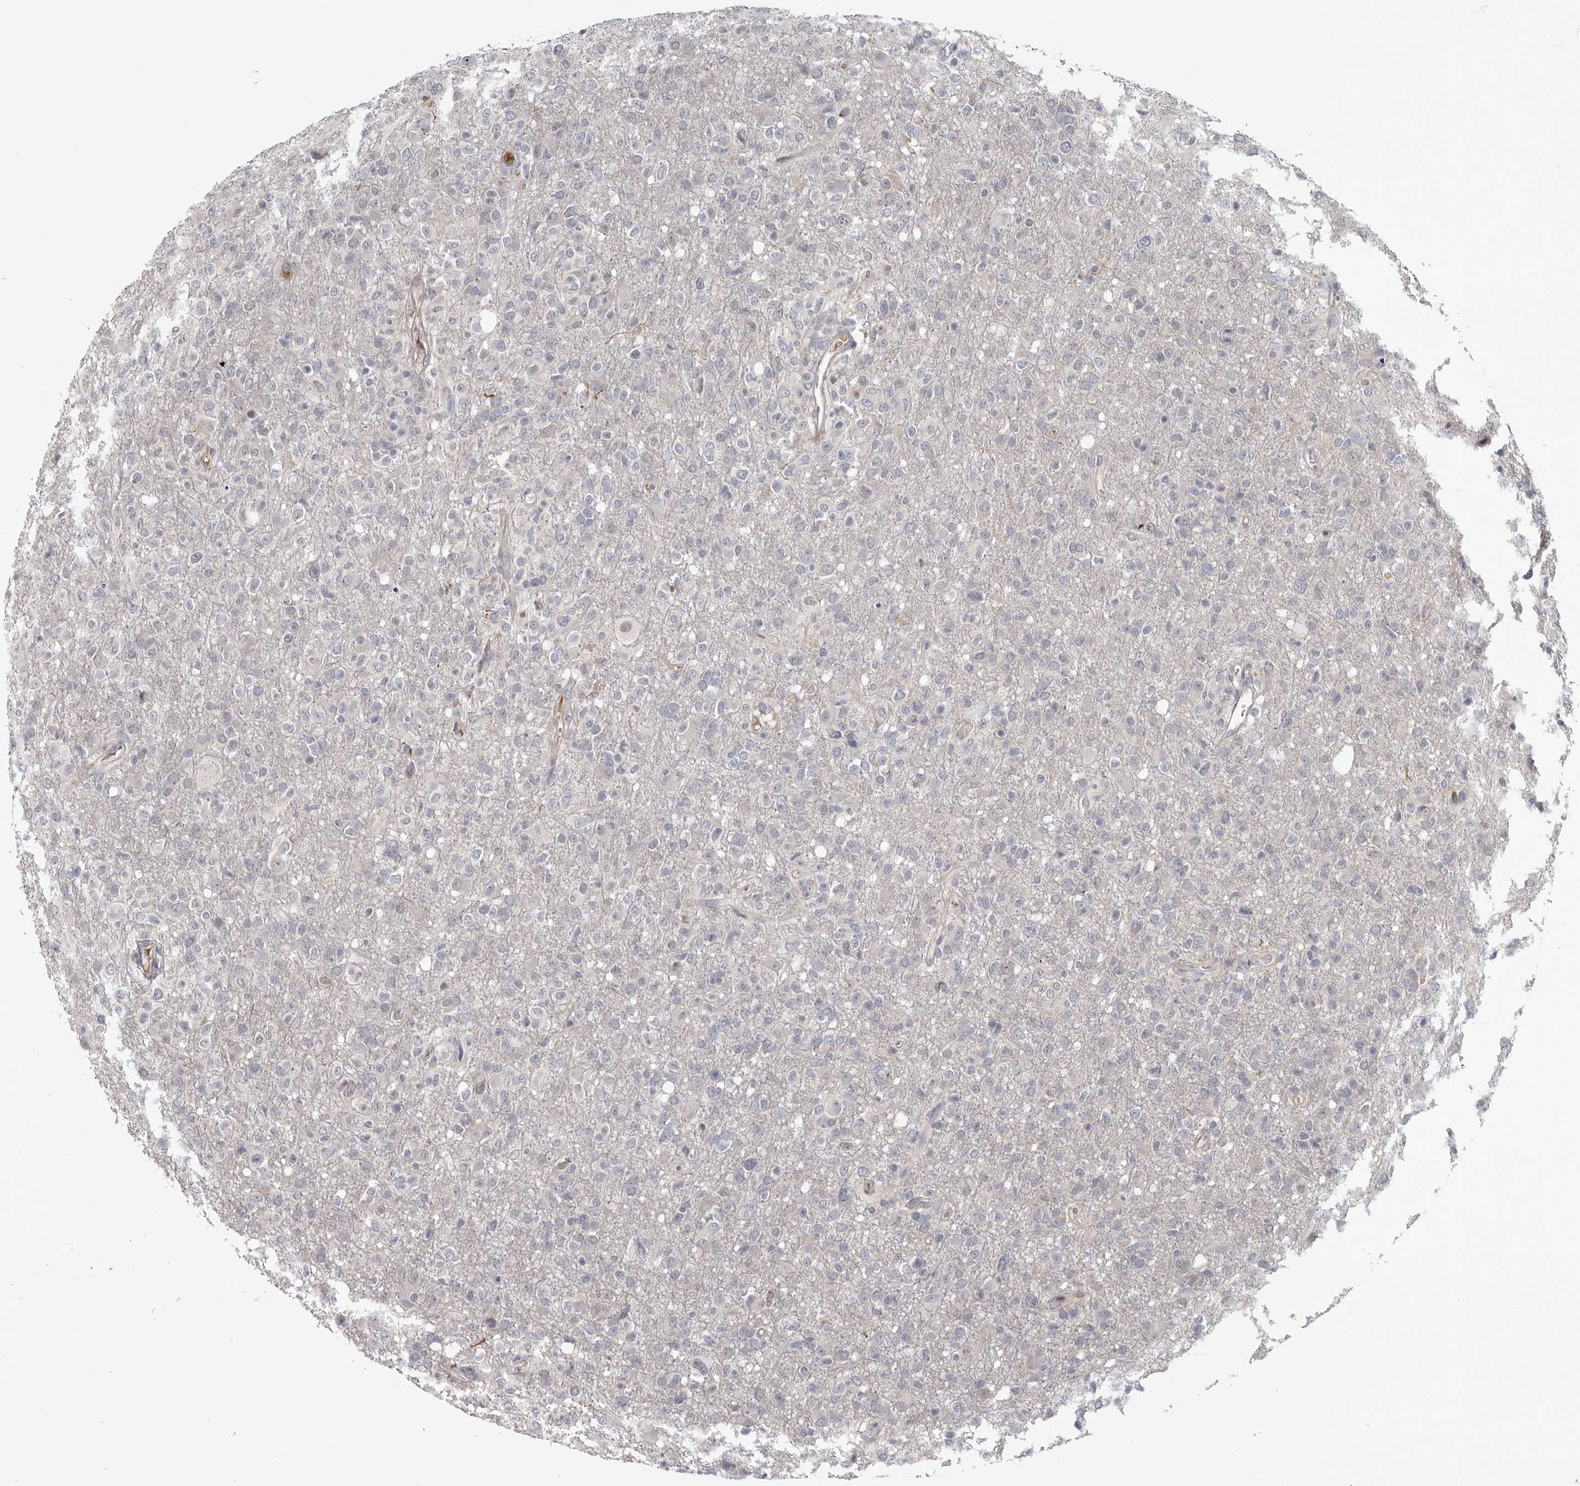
{"staining": {"intensity": "negative", "quantity": "none", "location": "none"}, "tissue": "glioma", "cell_type": "Tumor cells", "image_type": "cancer", "snomed": [{"axis": "morphology", "description": "Glioma, malignant, High grade"}, {"axis": "topography", "description": "Brain"}], "caption": "Glioma stained for a protein using IHC exhibits no positivity tumor cells.", "gene": "ZNF277", "patient": {"sex": "female", "age": 57}}